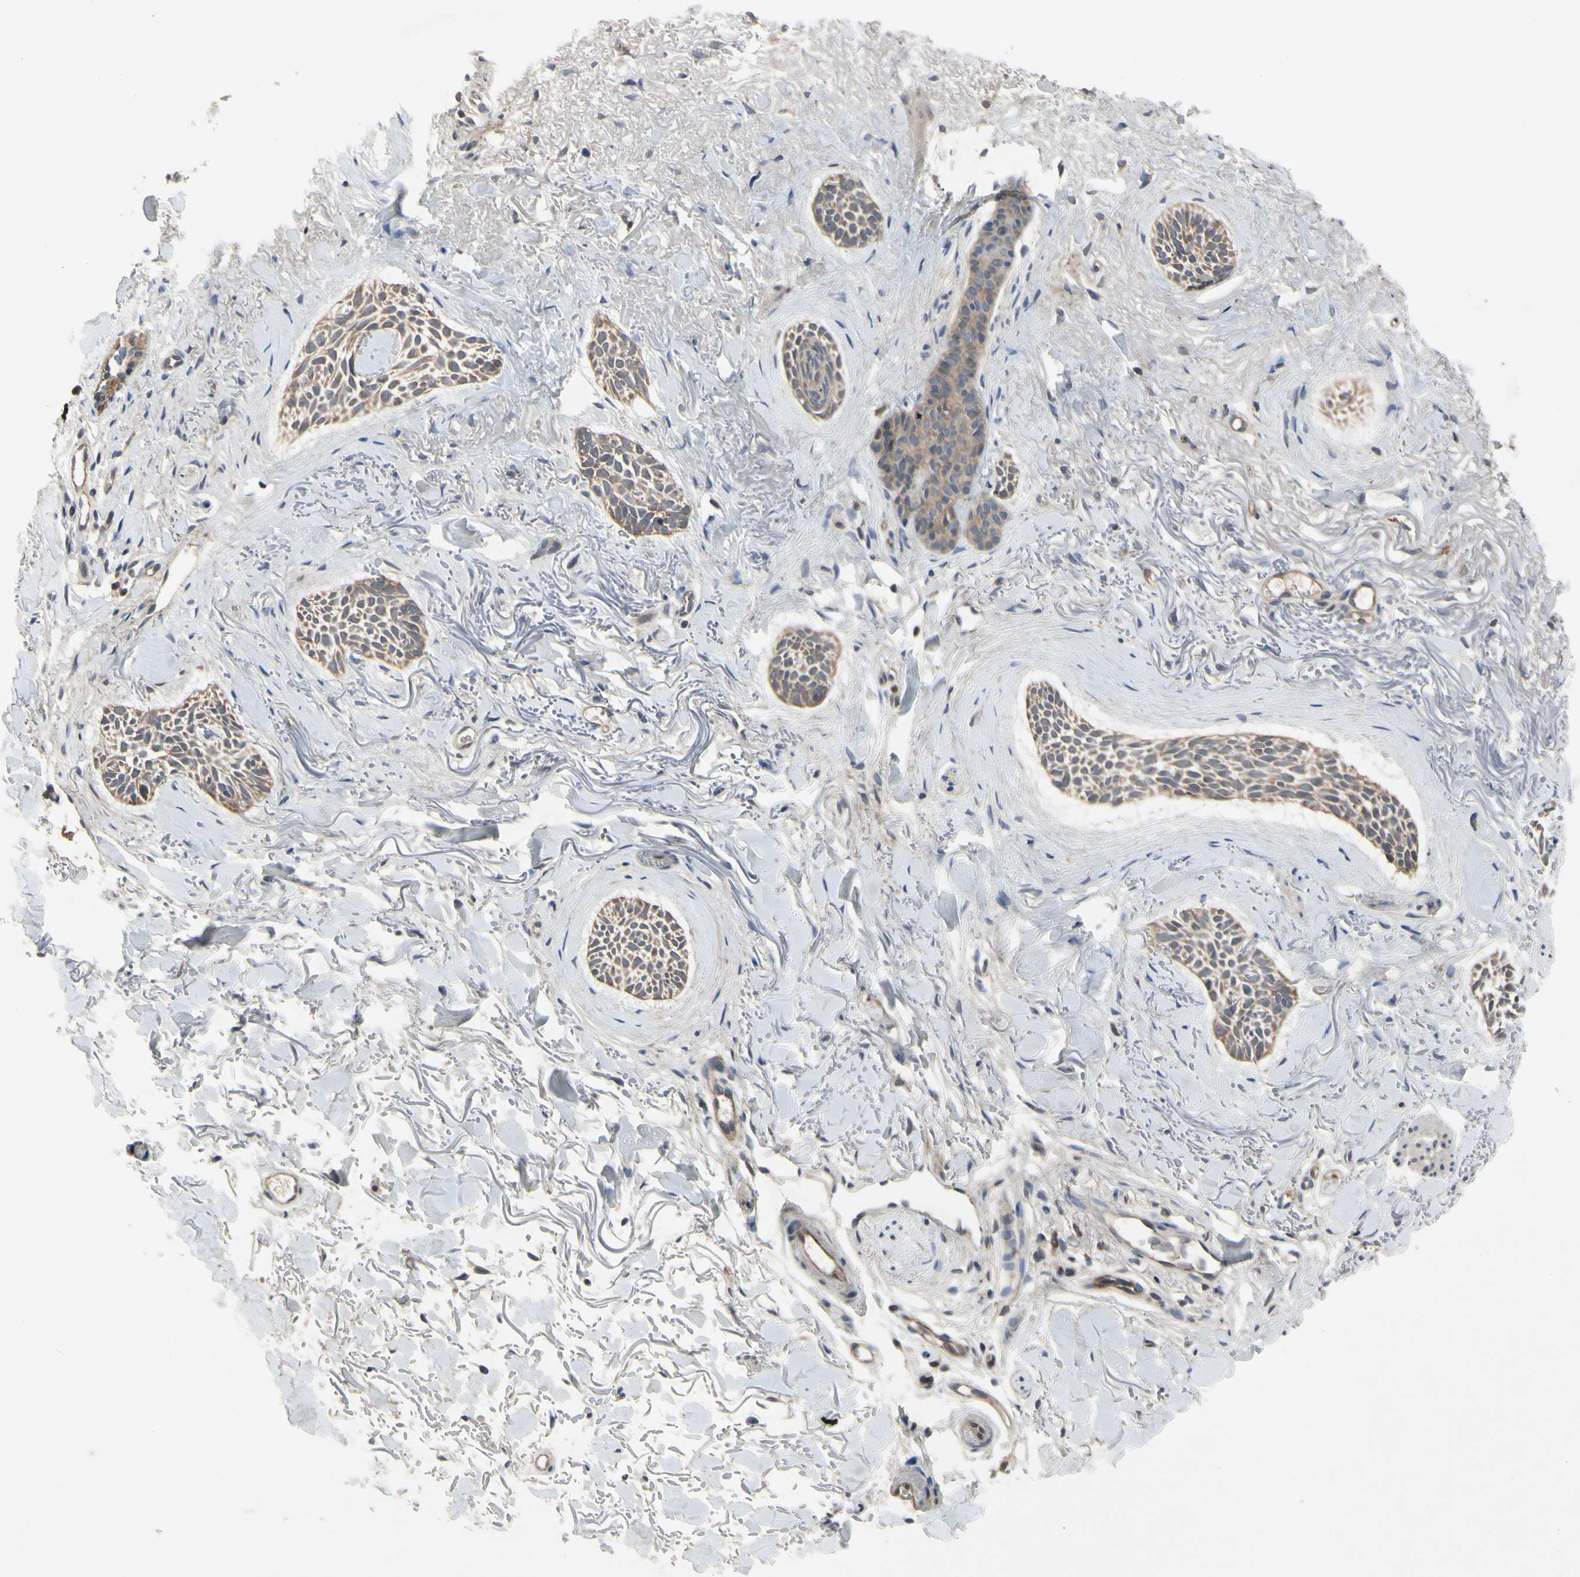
{"staining": {"intensity": "moderate", "quantity": ">75%", "location": "cytoplasmic/membranous"}, "tissue": "skin cancer", "cell_type": "Tumor cells", "image_type": "cancer", "snomed": [{"axis": "morphology", "description": "Normal tissue, NOS"}, {"axis": "morphology", "description": "Basal cell carcinoma"}, {"axis": "topography", "description": "Skin"}], "caption": "Skin cancer (basal cell carcinoma) was stained to show a protein in brown. There is medium levels of moderate cytoplasmic/membranous positivity in approximately >75% of tumor cells. Ihc stains the protein in brown and the nuclei are stained blue.", "gene": "XIAP", "patient": {"sex": "female", "age": 84}}